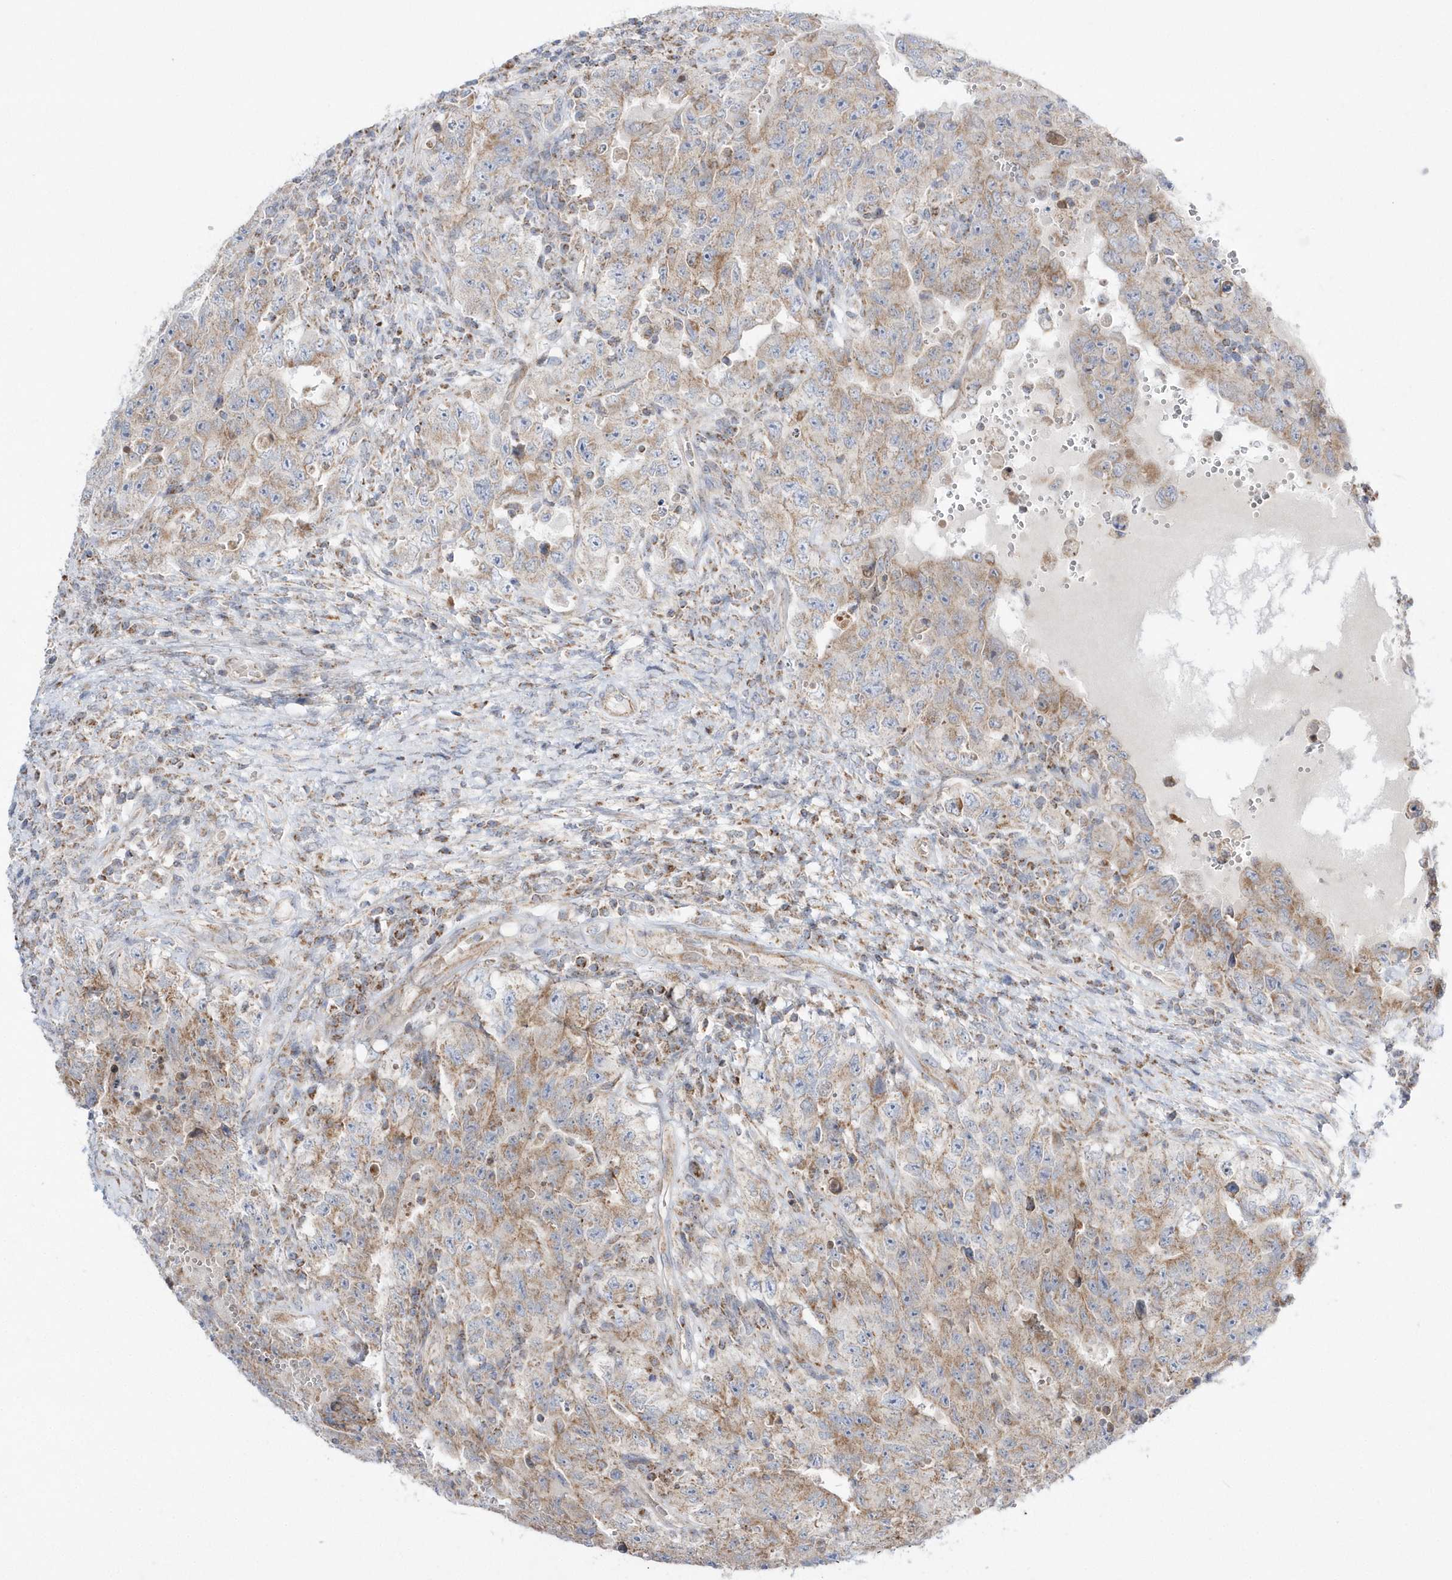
{"staining": {"intensity": "weak", "quantity": ">75%", "location": "cytoplasmic/membranous"}, "tissue": "testis cancer", "cell_type": "Tumor cells", "image_type": "cancer", "snomed": [{"axis": "morphology", "description": "Carcinoma, Embryonal, NOS"}, {"axis": "topography", "description": "Testis"}], "caption": "Tumor cells display weak cytoplasmic/membranous positivity in about >75% of cells in embryonal carcinoma (testis).", "gene": "OPA1", "patient": {"sex": "male", "age": 26}}